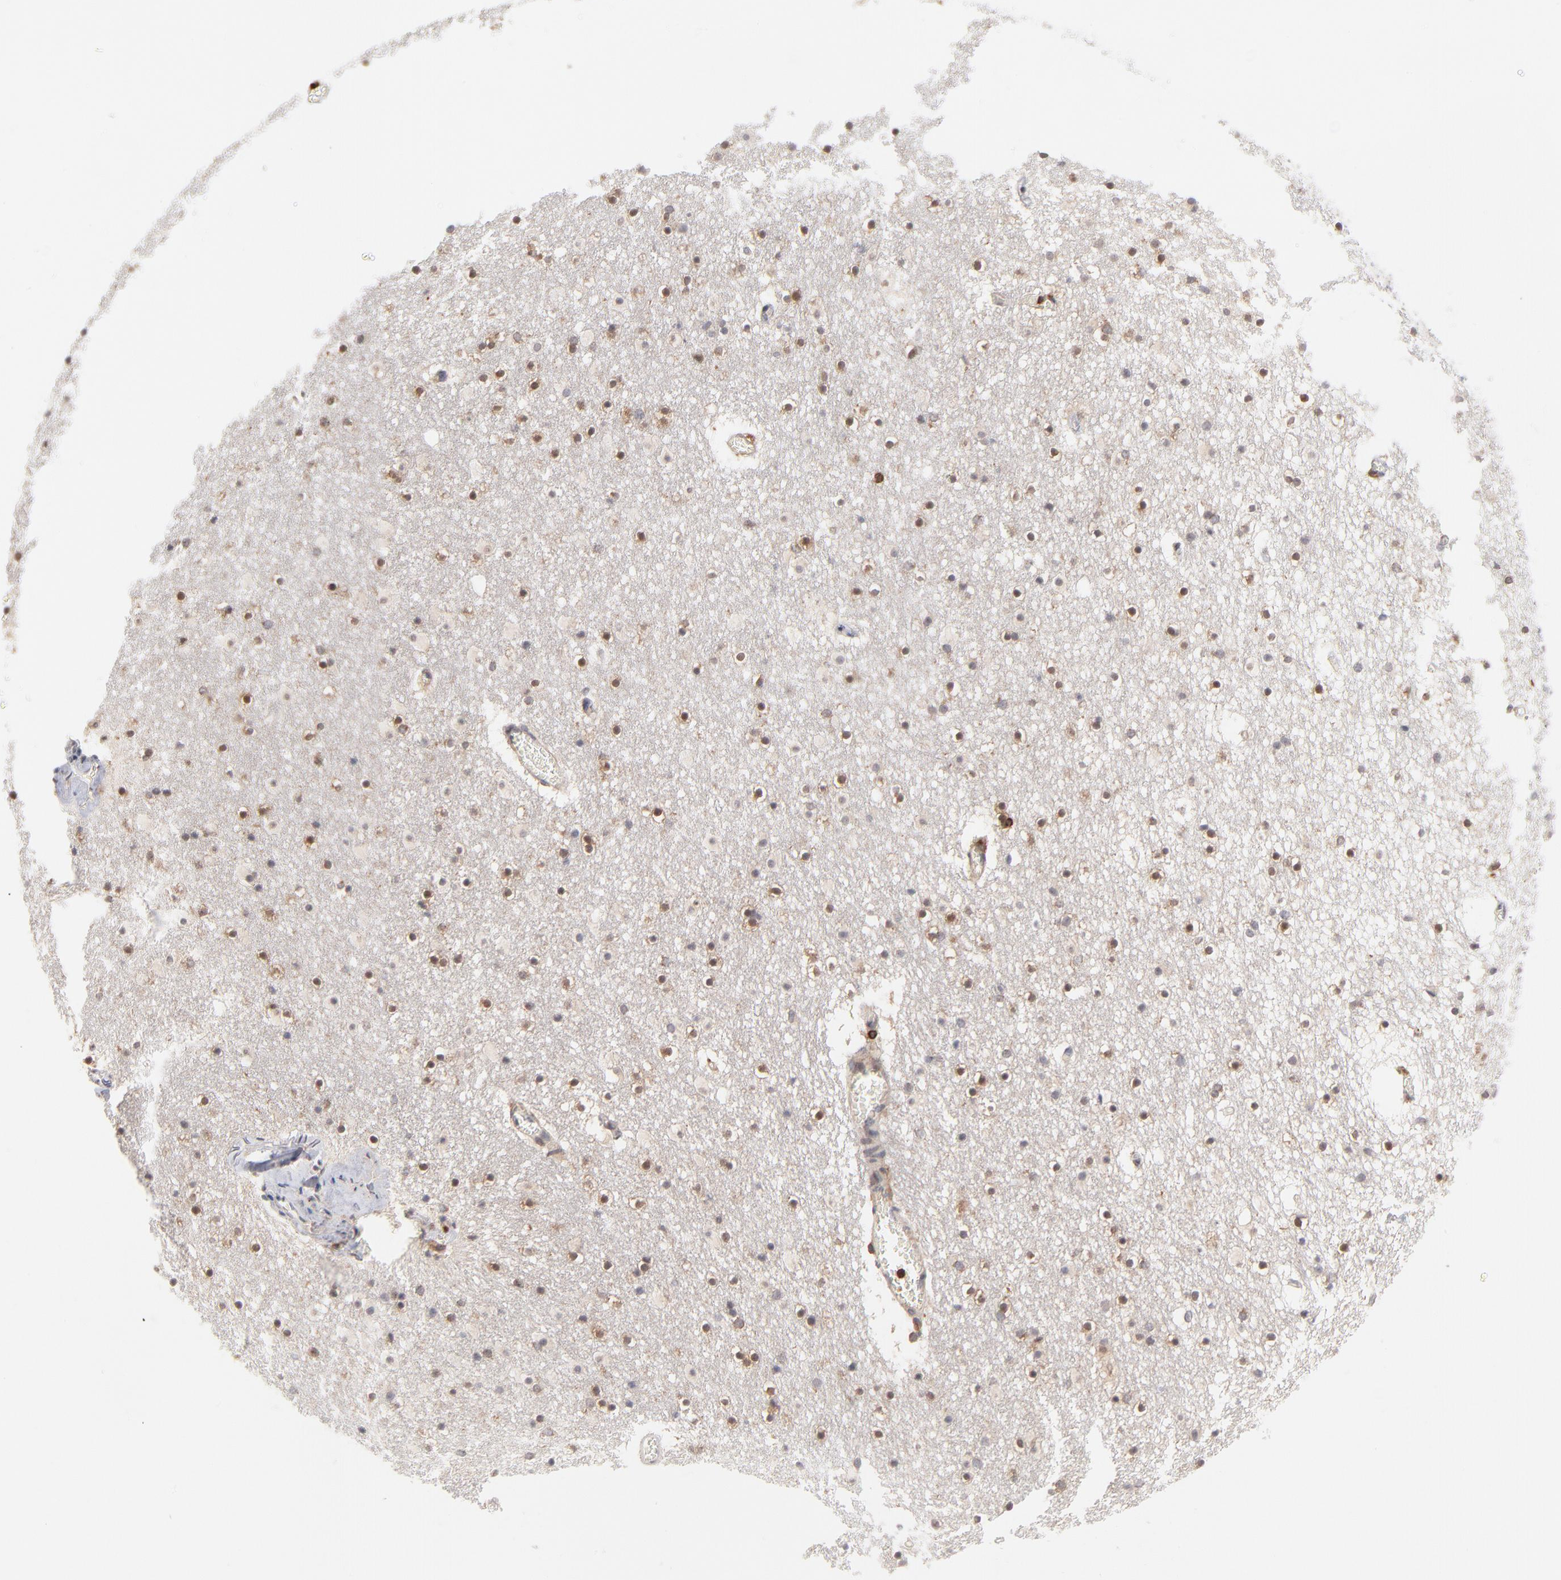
{"staining": {"intensity": "weak", "quantity": "<25%", "location": "cytoplasmic/membranous"}, "tissue": "caudate", "cell_type": "Glial cells", "image_type": "normal", "snomed": [{"axis": "morphology", "description": "Normal tissue, NOS"}, {"axis": "topography", "description": "Lateral ventricle wall"}], "caption": "This photomicrograph is of normal caudate stained with immunohistochemistry to label a protein in brown with the nuclei are counter-stained blue. There is no staining in glial cells. Nuclei are stained in blue.", "gene": "WIPF1", "patient": {"sex": "male", "age": 45}}